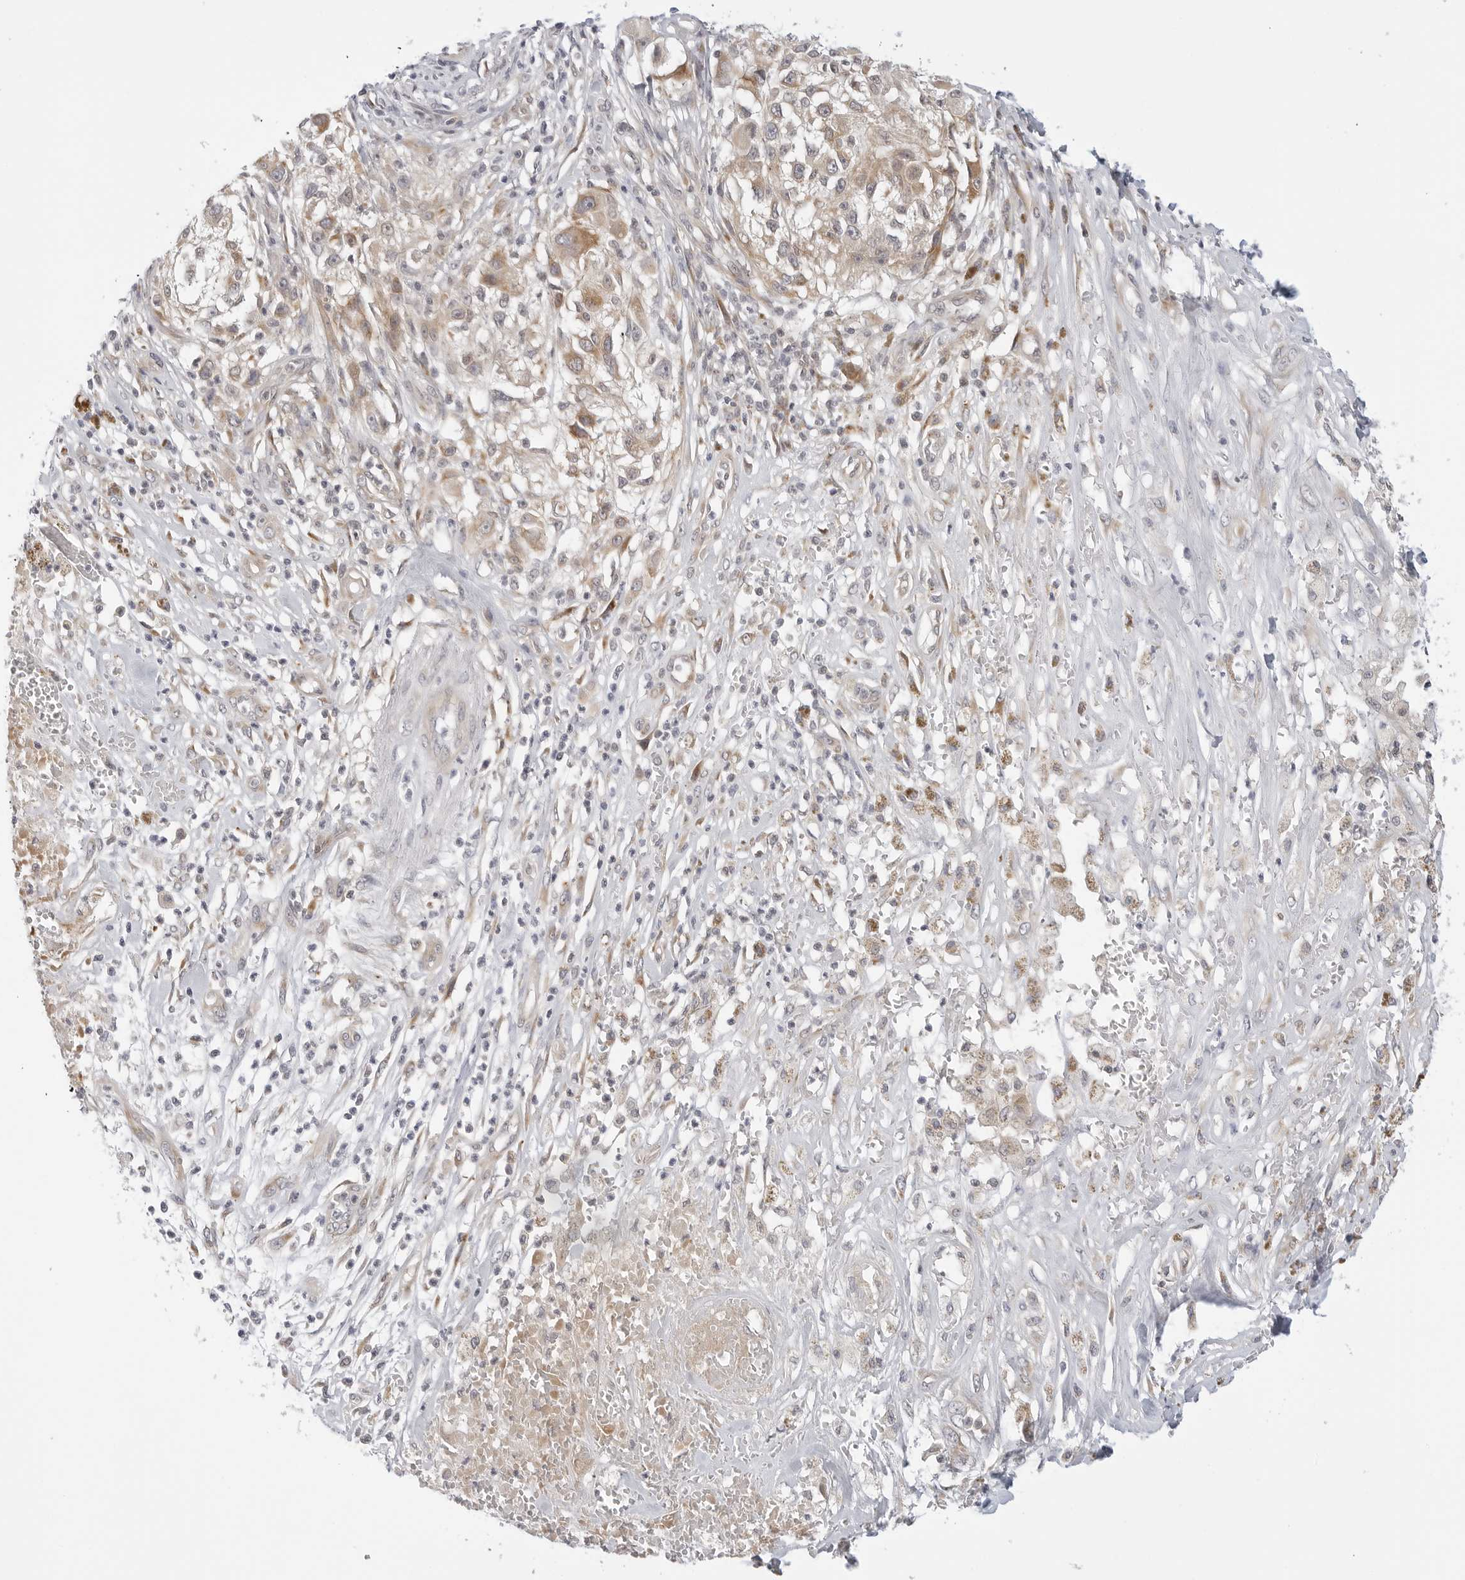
{"staining": {"intensity": "weak", "quantity": ">75%", "location": "cytoplasmic/membranous"}, "tissue": "melanoma", "cell_type": "Tumor cells", "image_type": "cancer", "snomed": [{"axis": "morphology", "description": "Necrosis, NOS"}, {"axis": "morphology", "description": "Malignant melanoma, NOS"}, {"axis": "topography", "description": "Skin"}], "caption": "Melanoma tissue displays weak cytoplasmic/membranous expression in about >75% of tumor cells", "gene": "TCP1", "patient": {"sex": "female", "age": 87}}